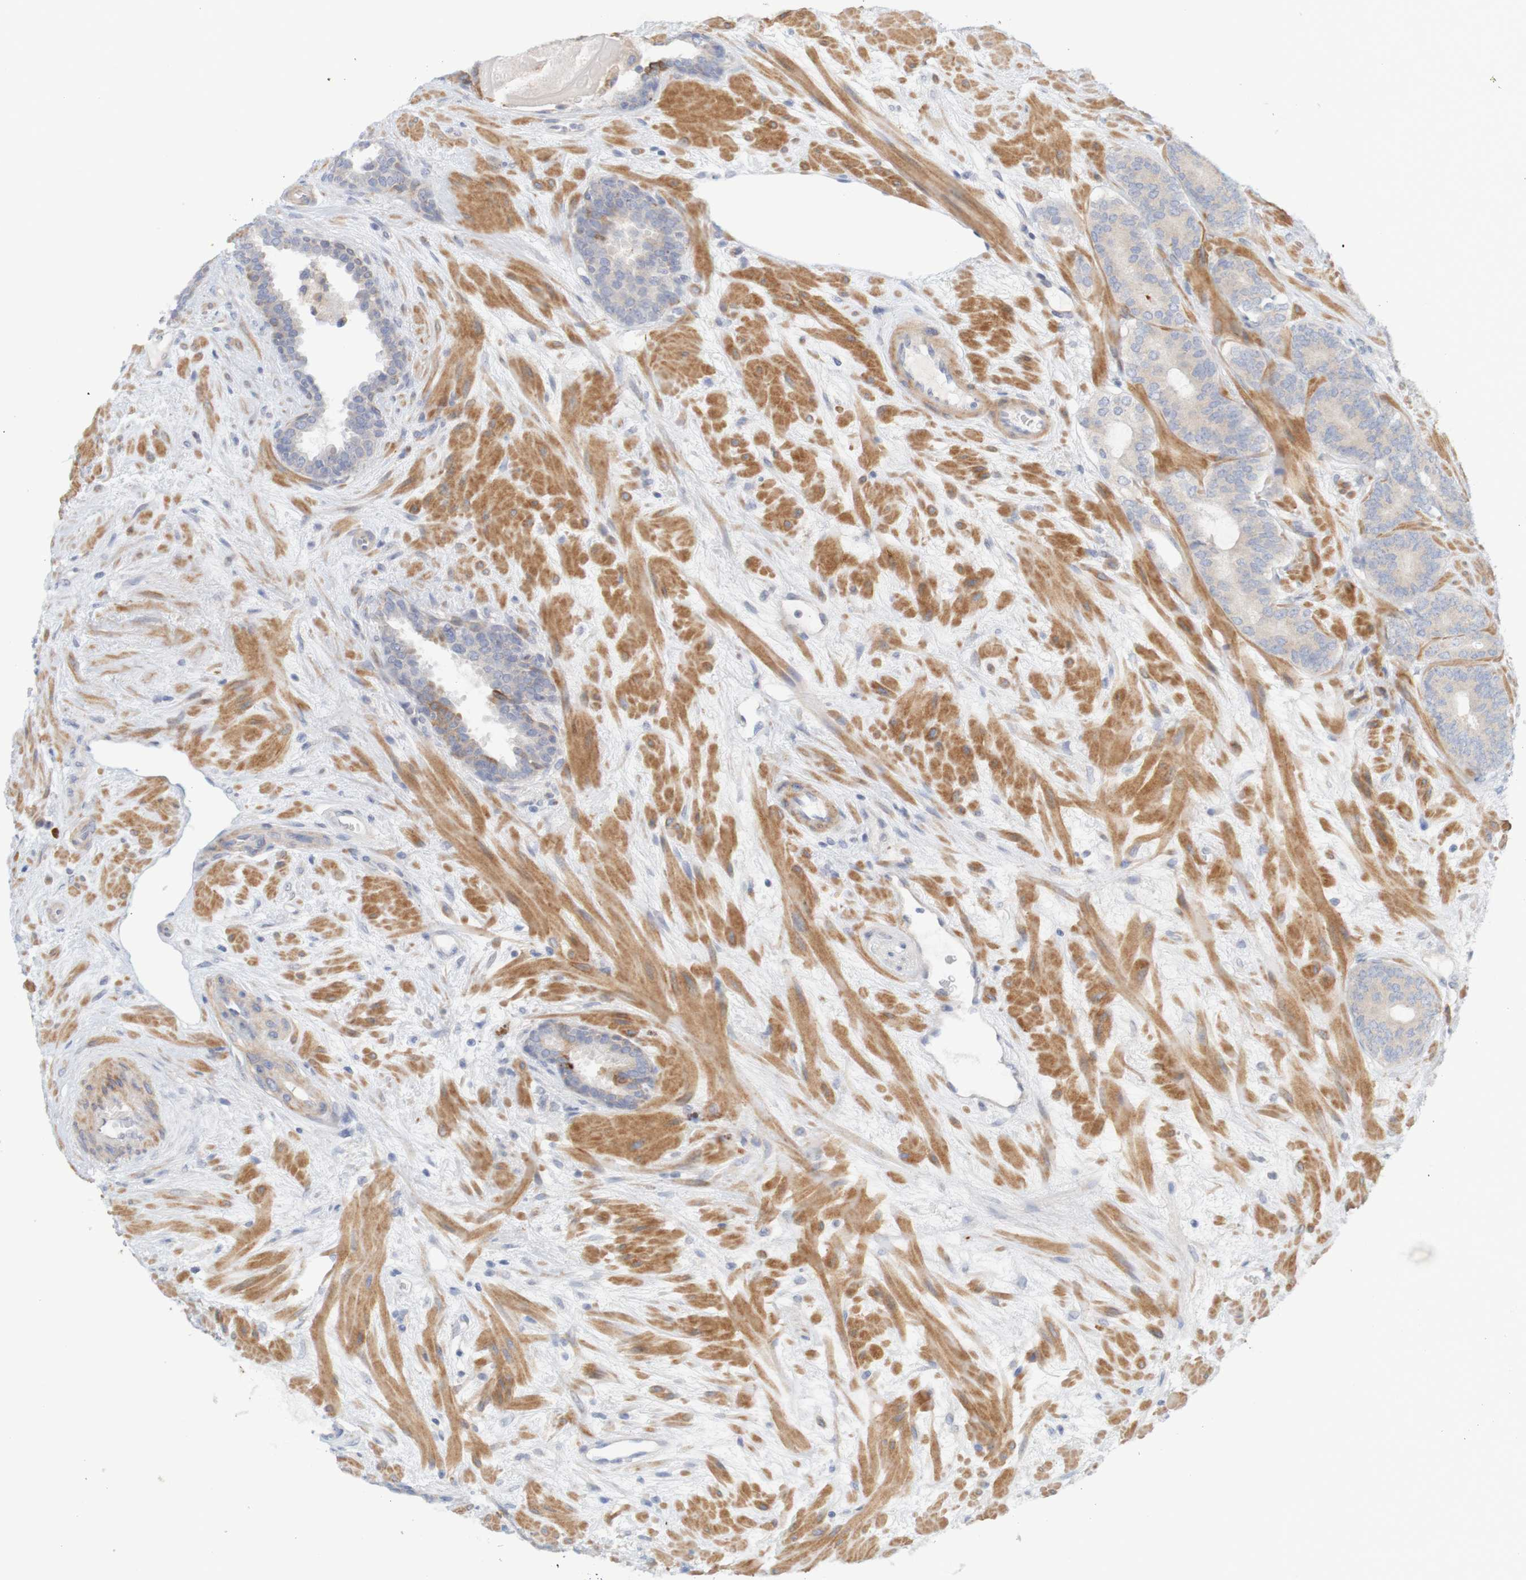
{"staining": {"intensity": "weak", "quantity": "<25%", "location": "cytoplasmic/membranous"}, "tissue": "prostate cancer", "cell_type": "Tumor cells", "image_type": "cancer", "snomed": [{"axis": "morphology", "description": "Adenocarcinoma, Low grade"}, {"axis": "topography", "description": "Prostate"}], "caption": "Human prostate cancer stained for a protein using immunohistochemistry displays no positivity in tumor cells.", "gene": "KRT23", "patient": {"sex": "male", "age": 63}}